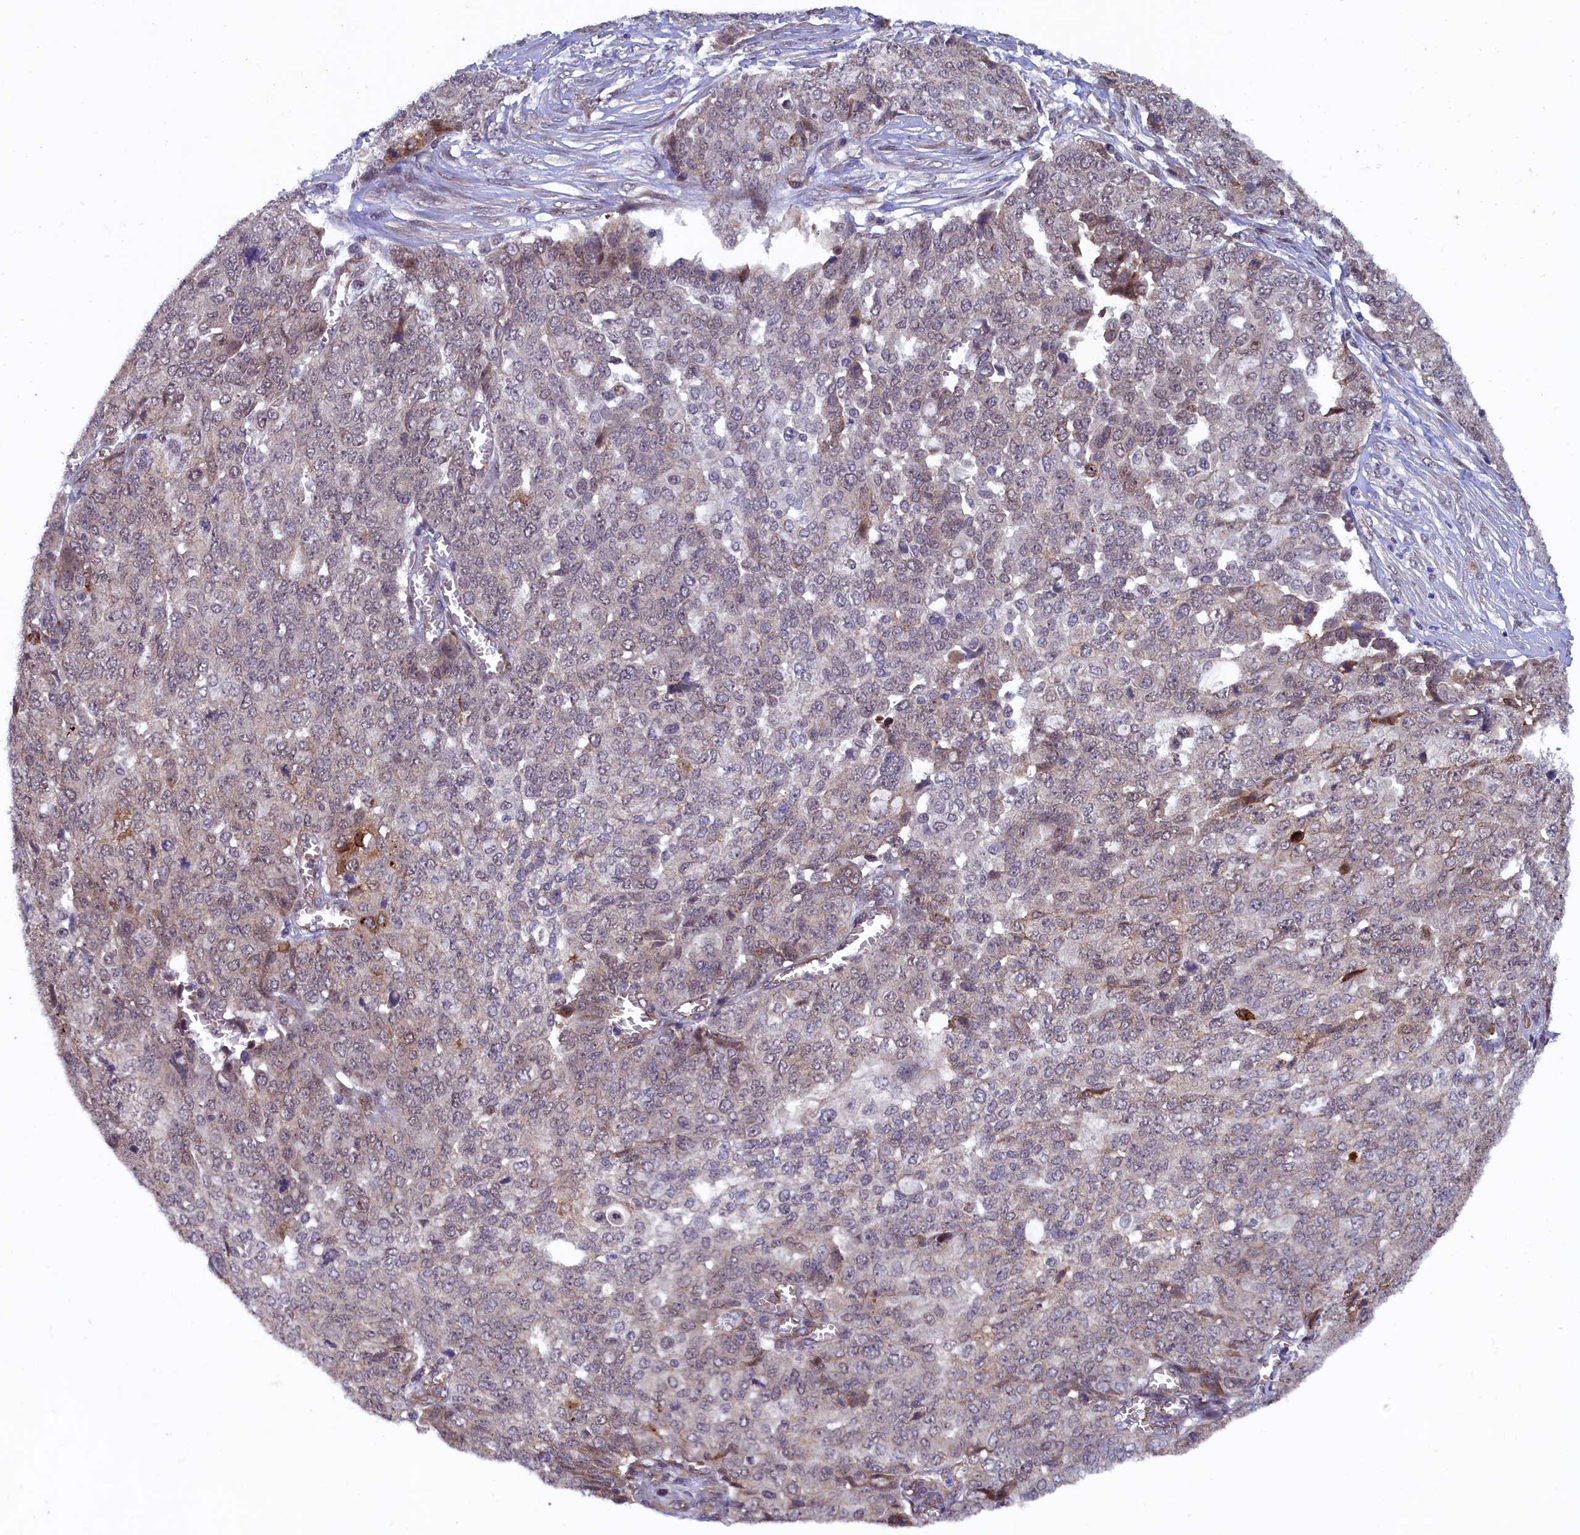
{"staining": {"intensity": "negative", "quantity": "none", "location": "none"}, "tissue": "ovarian cancer", "cell_type": "Tumor cells", "image_type": "cancer", "snomed": [{"axis": "morphology", "description": "Cystadenocarcinoma, serous, NOS"}, {"axis": "topography", "description": "Soft tissue"}, {"axis": "topography", "description": "Ovary"}], "caption": "Protein analysis of ovarian serous cystadenocarcinoma exhibits no significant positivity in tumor cells.", "gene": "ARL14EP", "patient": {"sex": "female", "age": 57}}